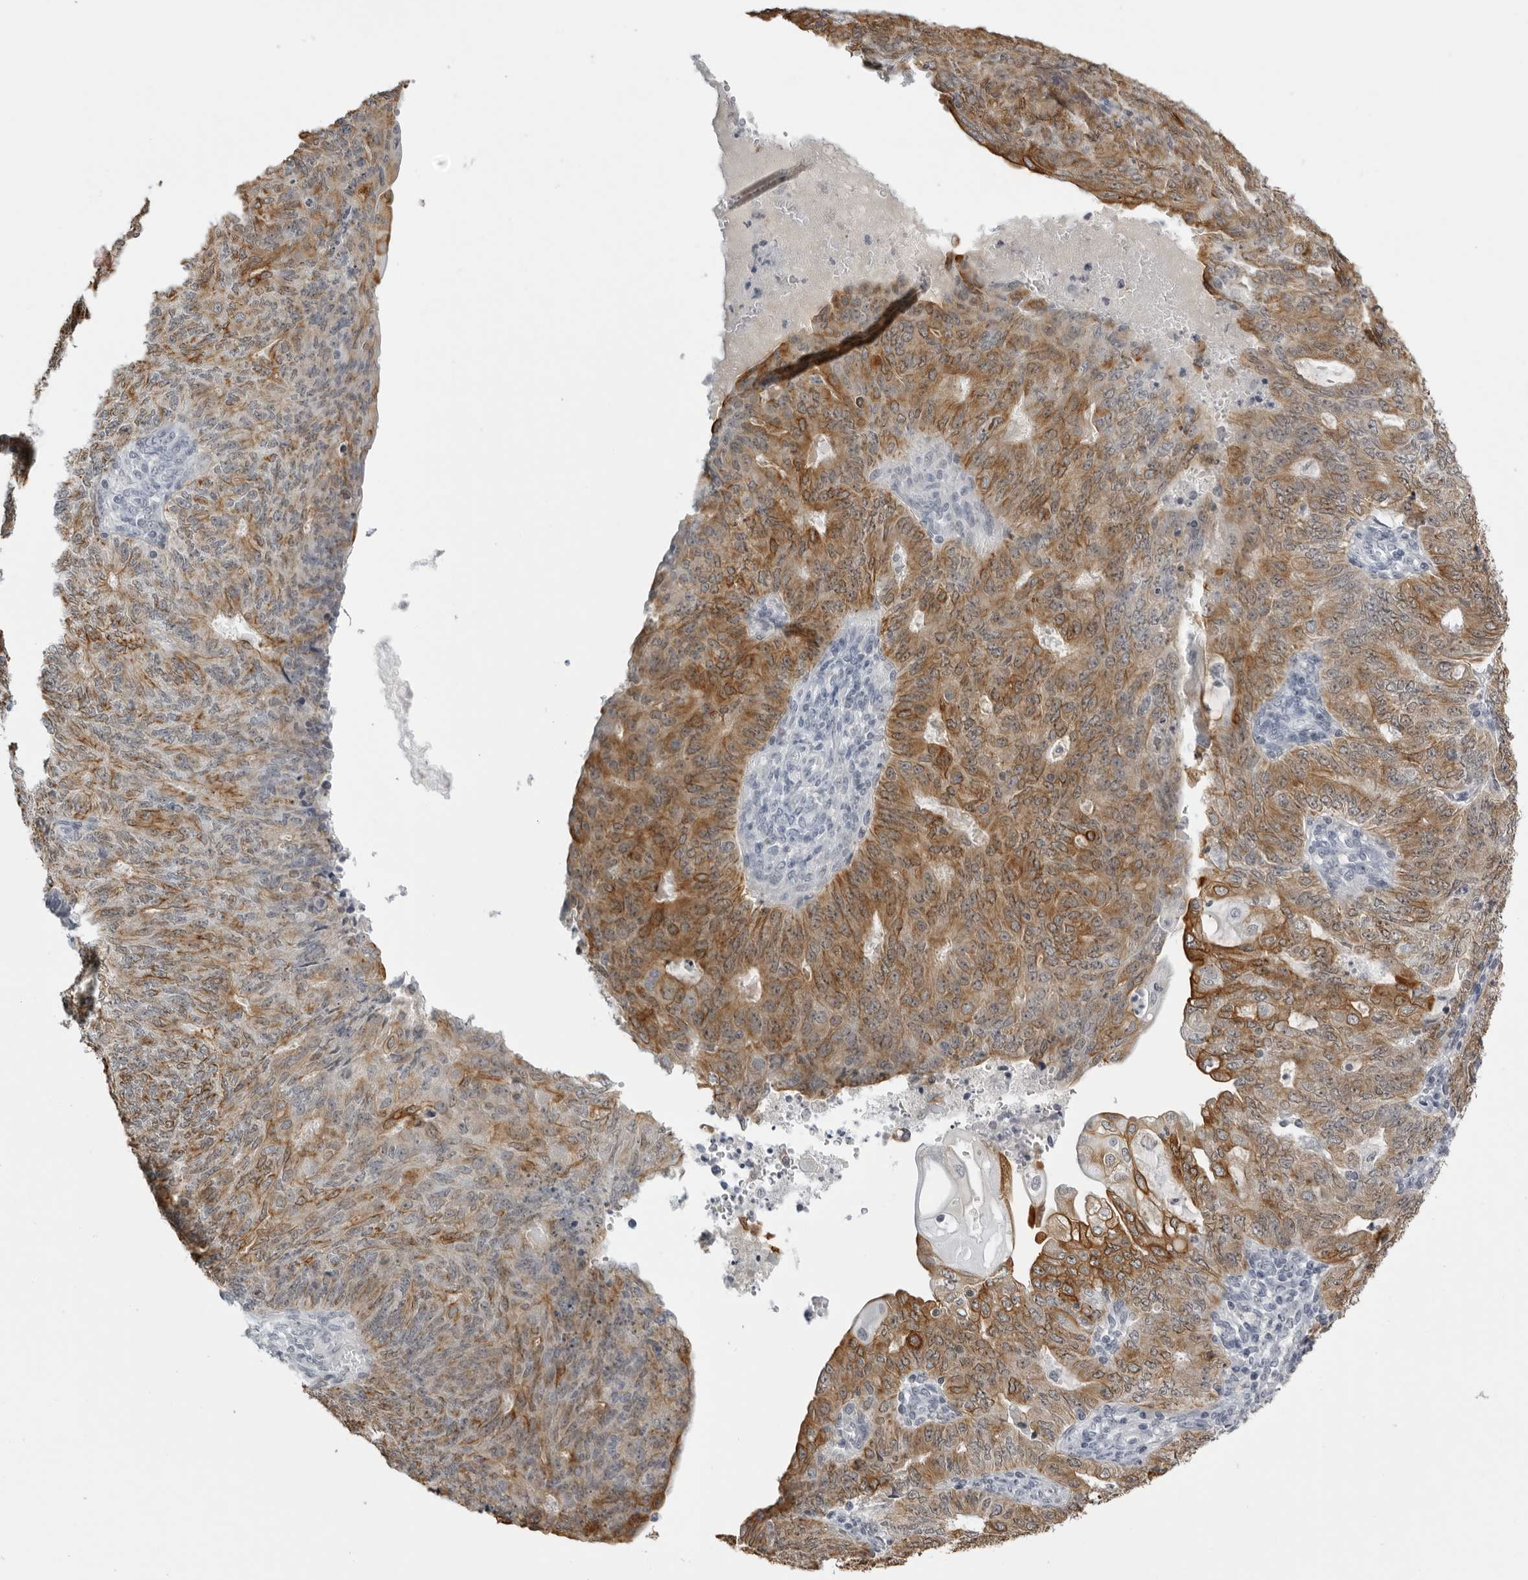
{"staining": {"intensity": "moderate", "quantity": ">75%", "location": "cytoplasmic/membranous"}, "tissue": "endometrial cancer", "cell_type": "Tumor cells", "image_type": "cancer", "snomed": [{"axis": "morphology", "description": "Adenocarcinoma, NOS"}, {"axis": "topography", "description": "Endometrium"}], "caption": "The micrograph displays a brown stain indicating the presence of a protein in the cytoplasmic/membranous of tumor cells in endometrial cancer.", "gene": "SERPINF2", "patient": {"sex": "female", "age": 32}}